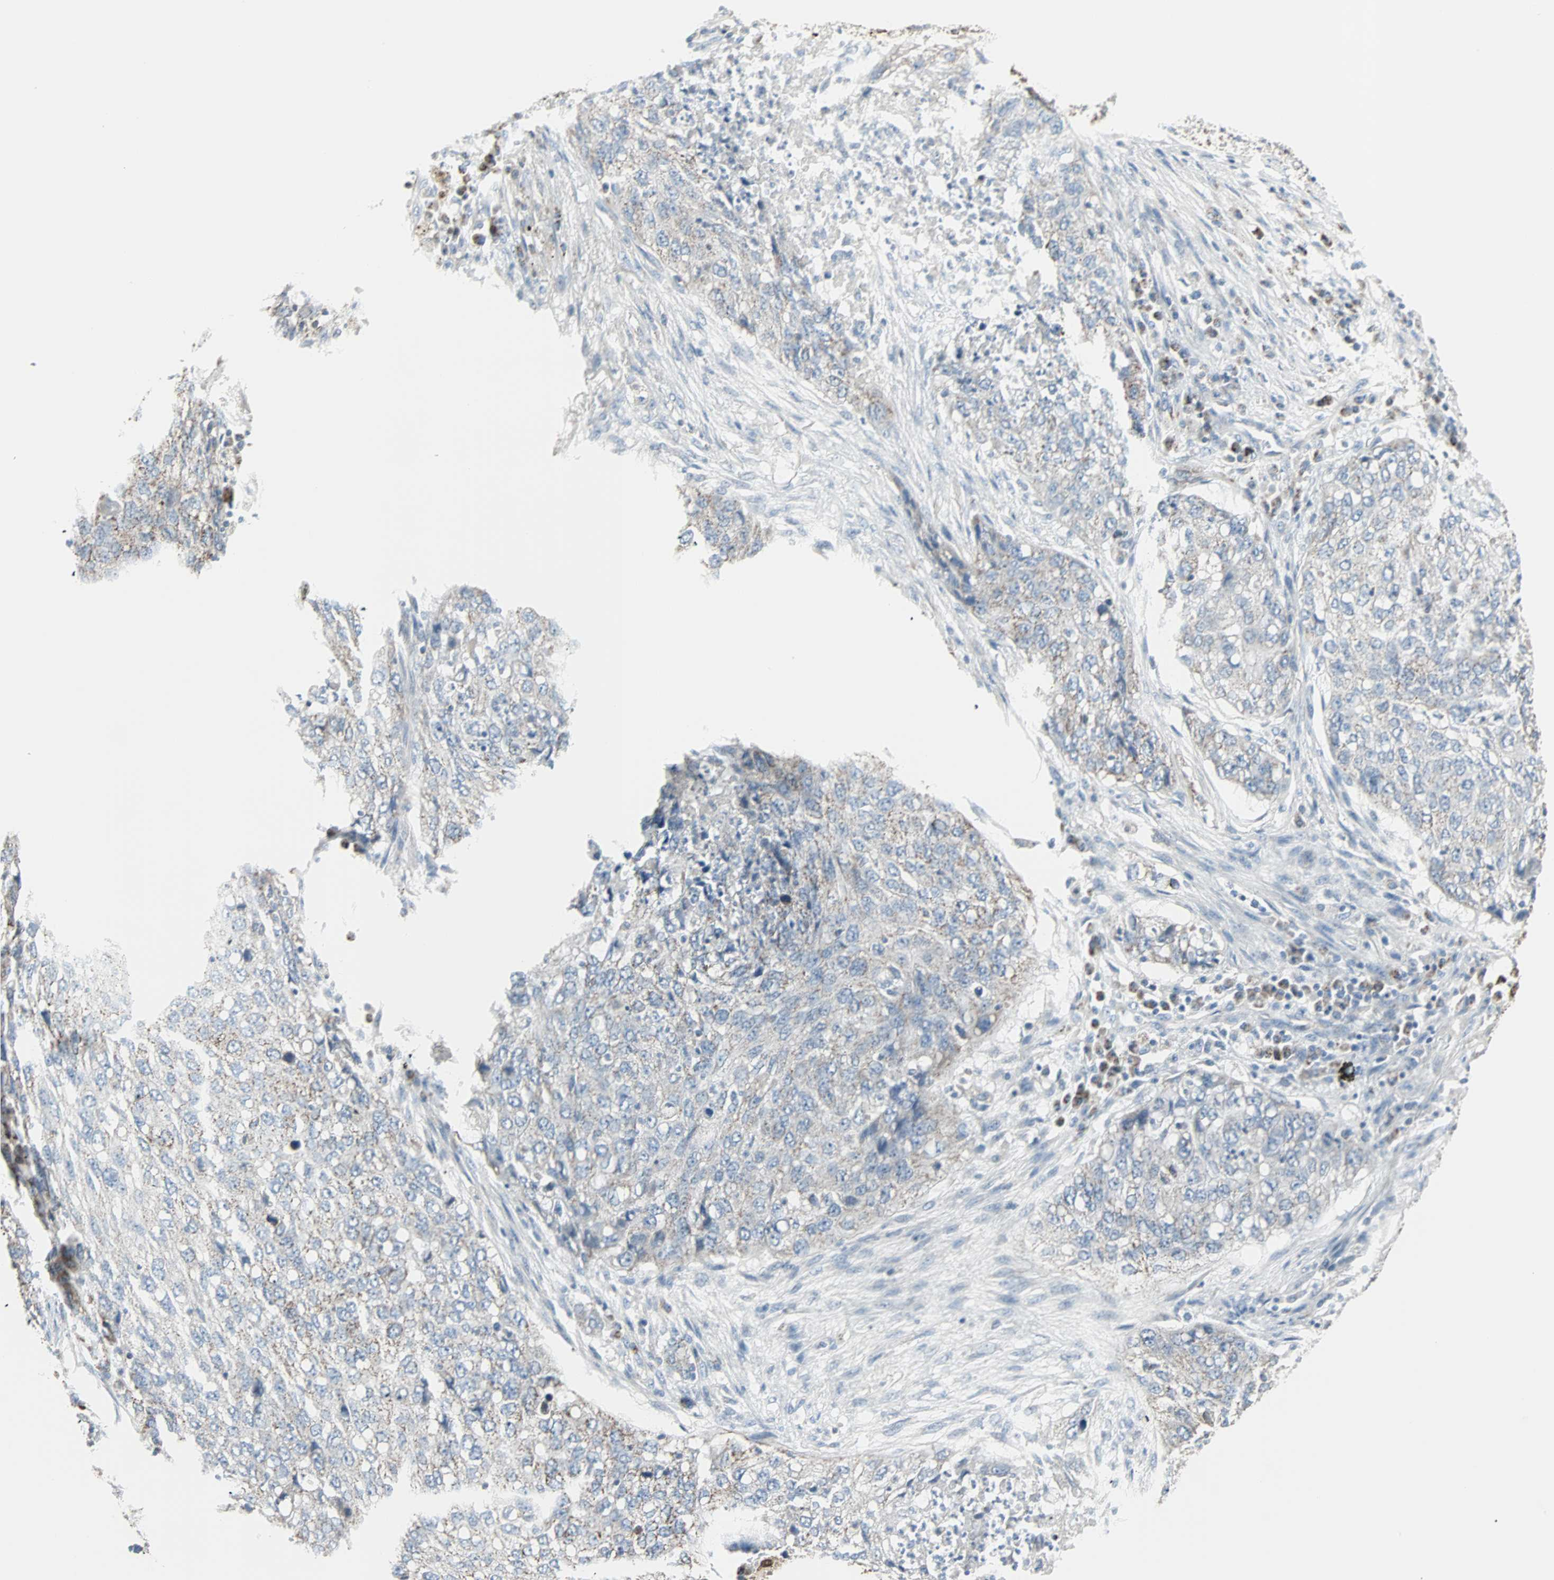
{"staining": {"intensity": "weak", "quantity": "<25%", "location": "cytoplasmic/membranous"}, "tissue": "lung cancer", "cell_type": "Tumor cells", "image_type": "cancer", "snomed": [{"axis": "morphology", "description": "Squamous cell carcinoma, NOS"}, {"axis": "topography", "description": "Lung"}], "caption": "An image of human lung cancer (squamous cell carcinoma) is negative for staining in tumor cells.", "gene": "IDH2", "patient": {"sex": "female", "age": 63}}